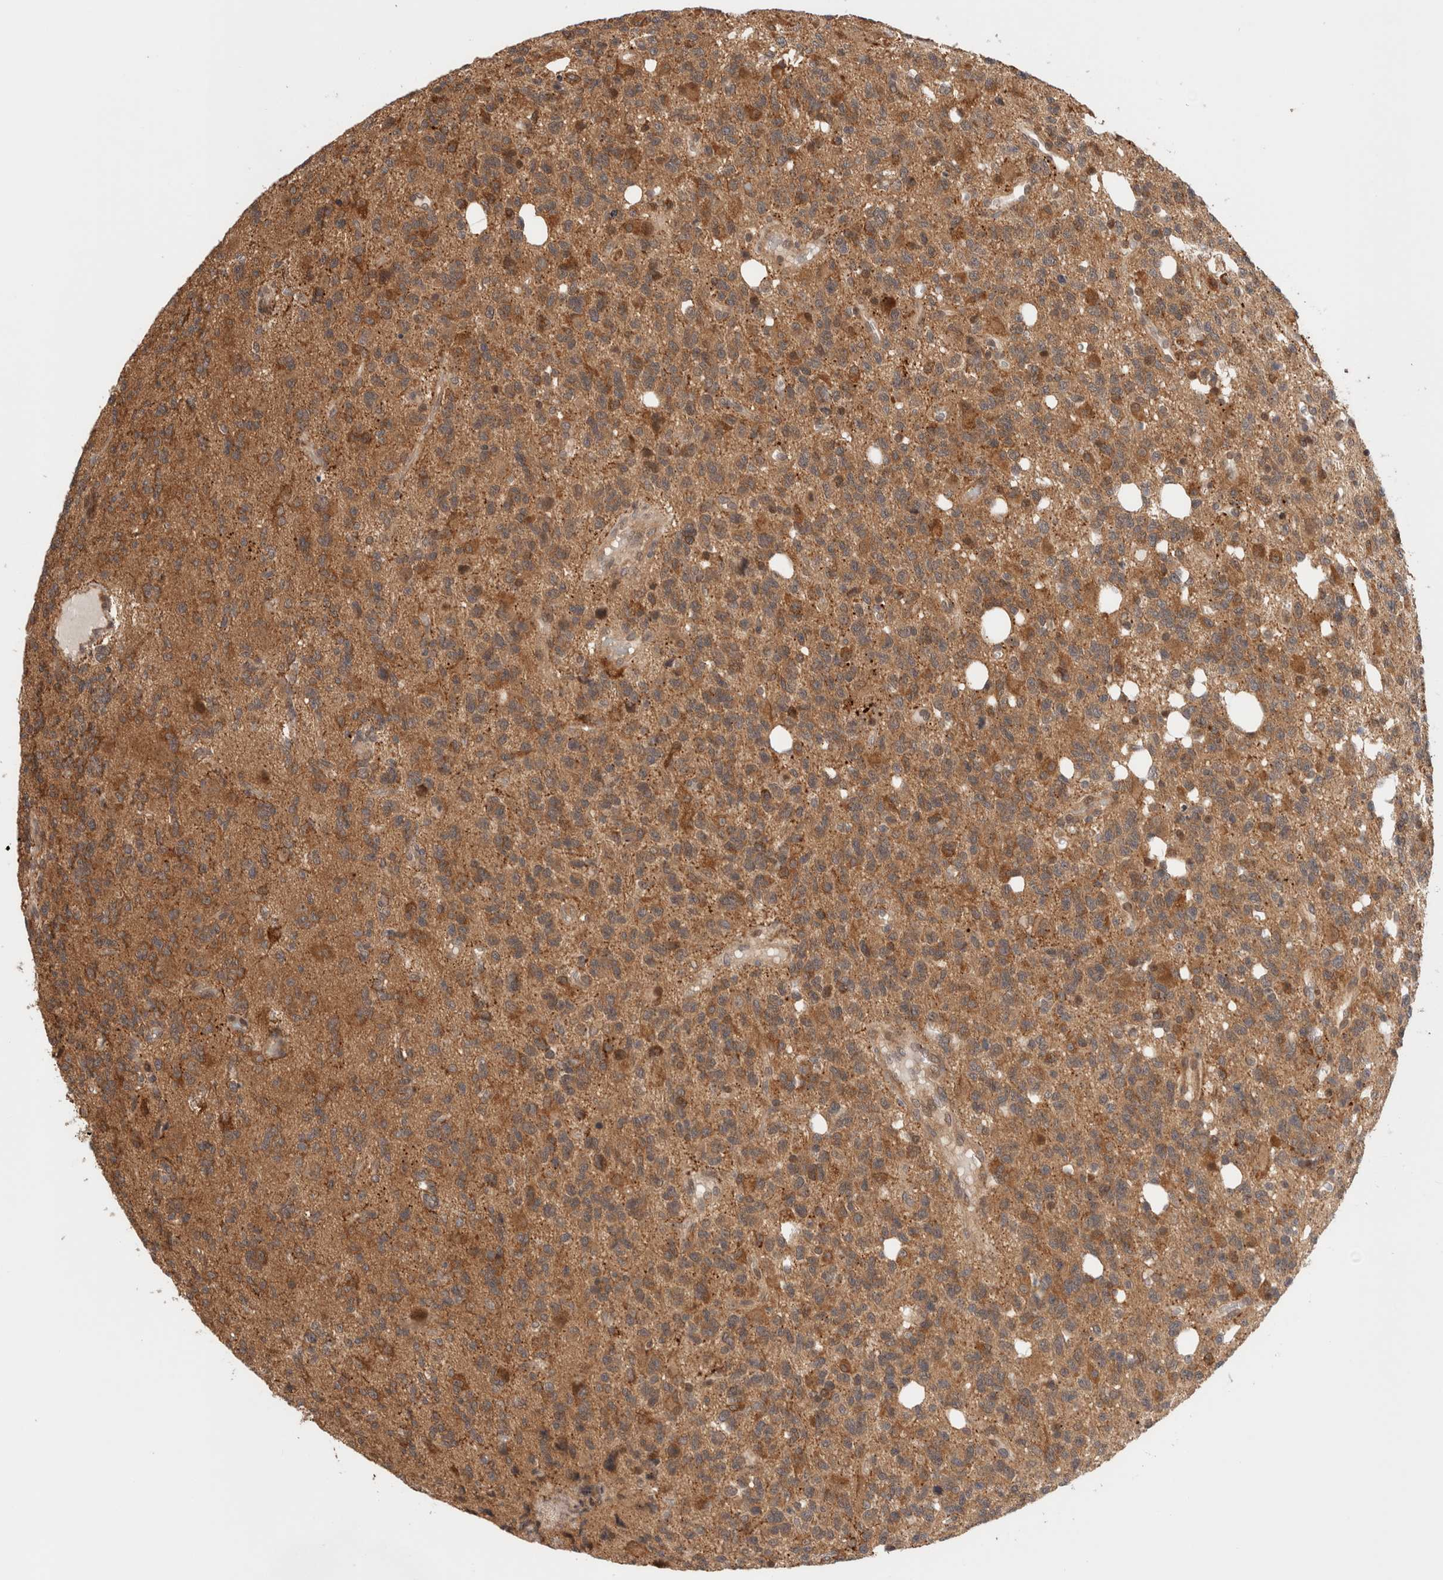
{"staining": {"intensity": "moderate", "quantity": ">75%", "location": "cytoplasmic/membranous"}, "tissue": "glioma", "cell_type": "Tumor cells", "image_type": "cancer", "snomed": [{"axis": "morphology", "description": "Glioma, malignant, High grade"}, {"axis": "topography", "description": "Brain"}], "caption": "A high-resolution micrograph shows immunohistochemistry staining of glioma, which exhibits moderate cytoplasmic/membranous positivity in about >75% of tumor cells. The protein is shown in brown color, while the nuclei are stained blue.", "gene": "OTUD6B", "patient": {"sex": "female", "age": 62}}